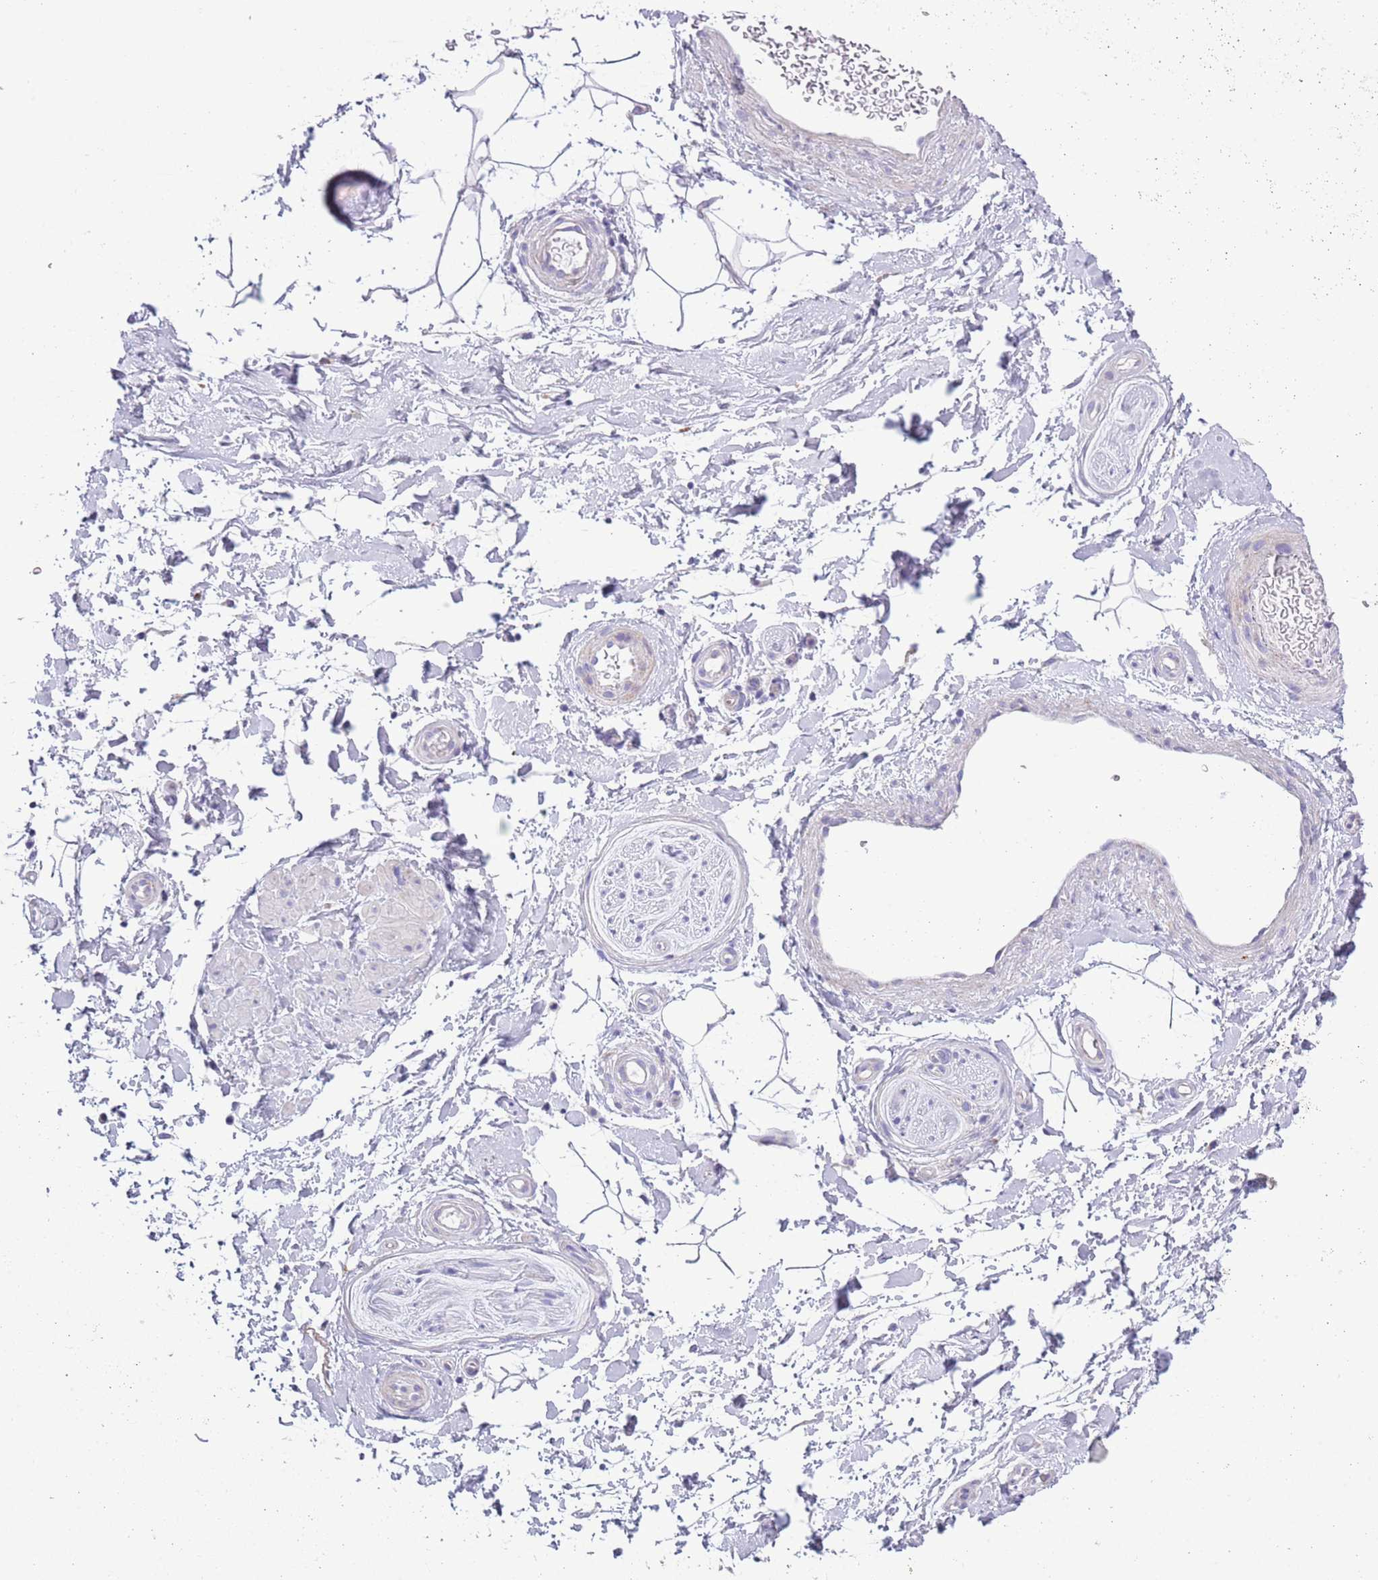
{"staining": {"intensity": "negative", "quantity": "none", "location": "none"}, "tissue": "adipose tissue", "cell_type": "Adipocytes", "image_type": "normal", "snomed": [{"axis": "morphology", "description": "Normal tissue, NOS"}, {"axis": "topography", "description": "Soft tissue"}, {"axis": "topography", "description": "Adipose tissue"}, {"axis": "topography", "description": "Vascular tissue"}, {"axis": "topography", "description": "Peripheral nerve tissue"}], "caption": "Immunohistochemical staining of unremarkable human adipose tissue exhibits no significant positivity in adipocytes.", "gene": "MOCOS", "patient": {"sex": "male", "age": 74}}